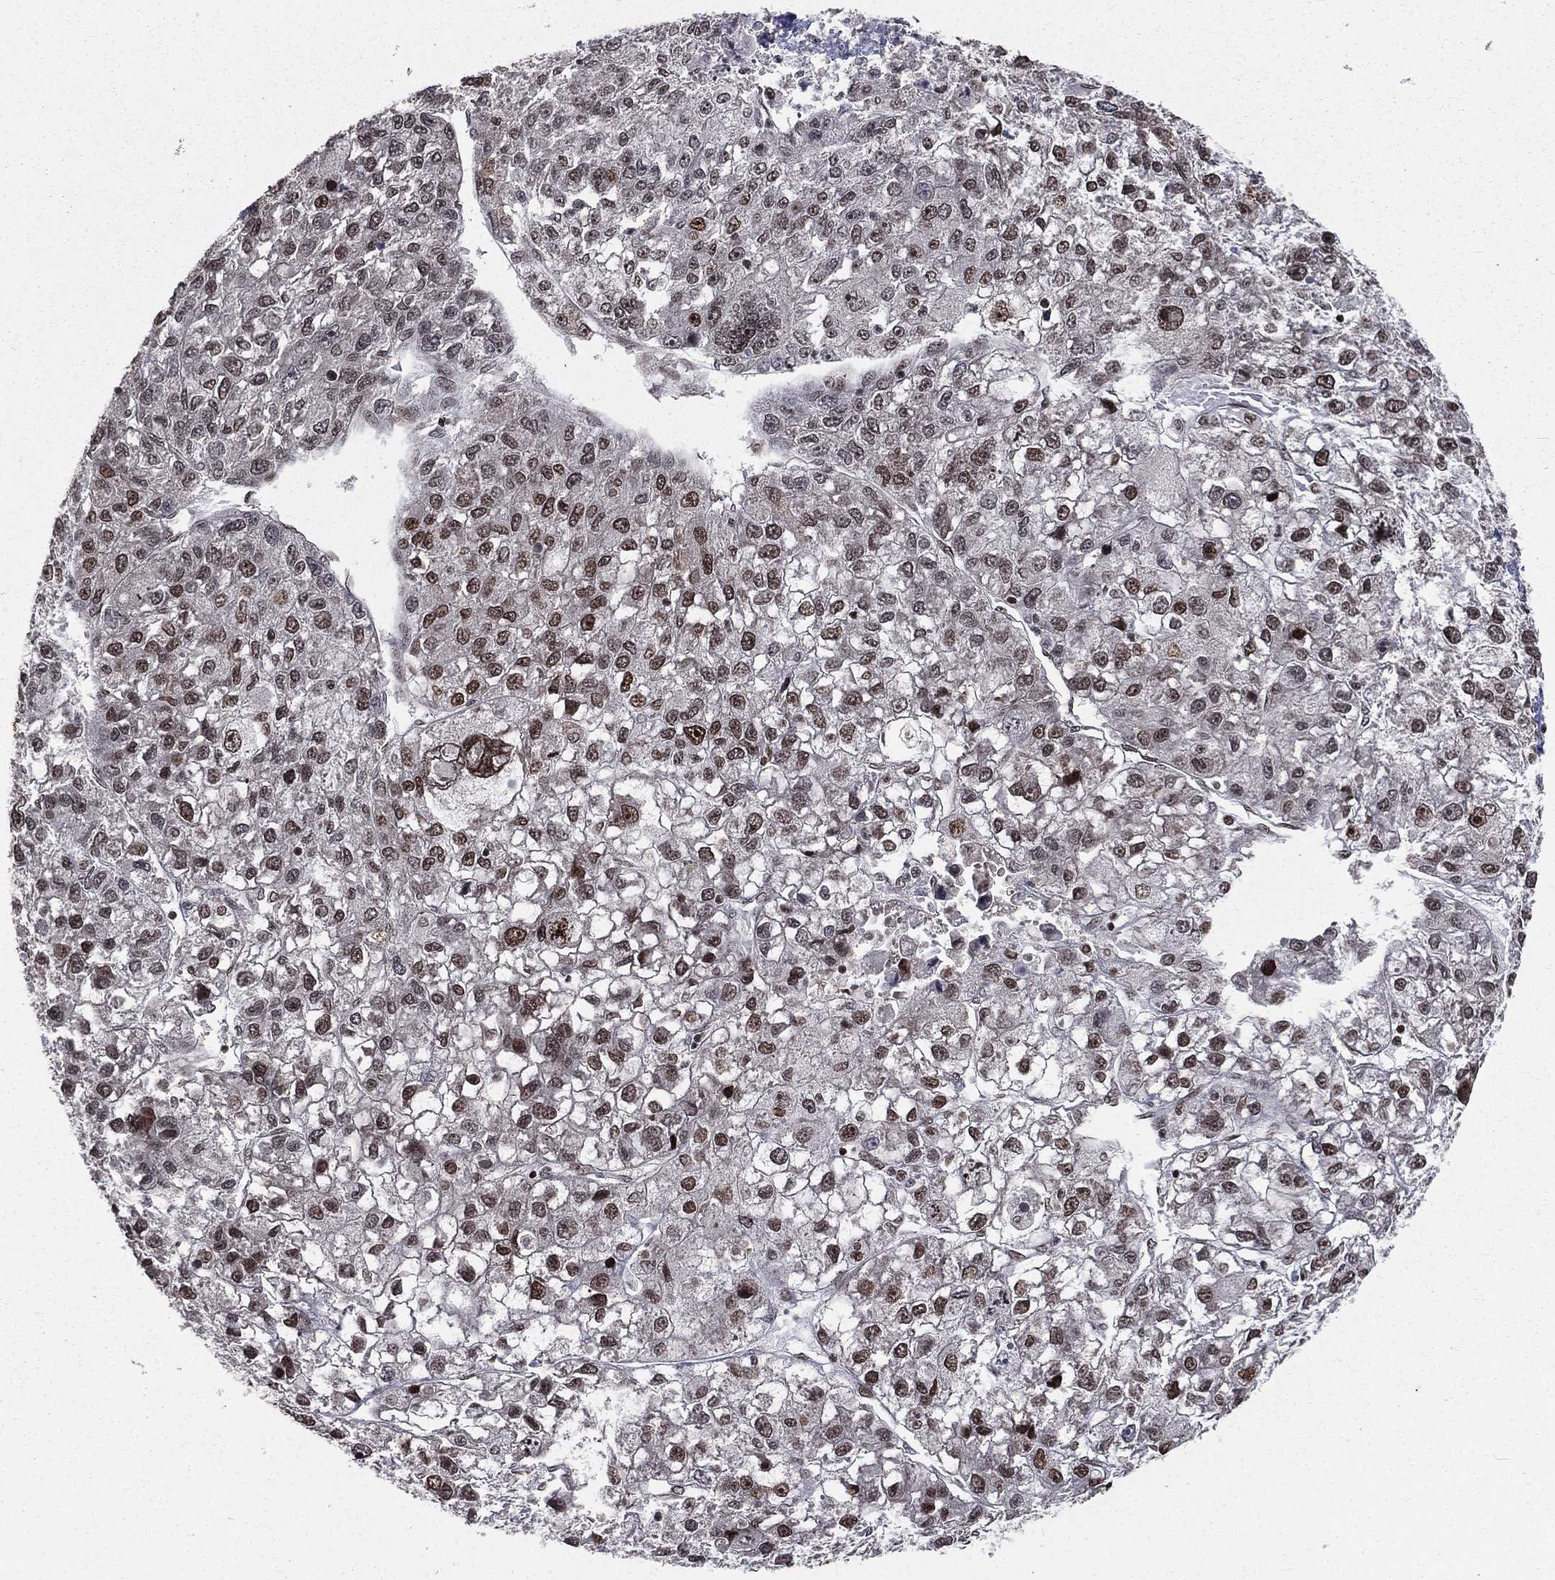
{"staining": {"intensity": "moderate", "quantity": "<25%", "location": "nuclear"}, "tissue": "liver cancer", "cell_type": "Tumor cells", "image_type": "cancer", "snomed": [{"axis": "morphology", "description": "Carcinoma, Hepatocellular, NOS"}, {"axis": "topography", "description": "Liver"}], "caption": "Protein expression analysis of human hepatocellular carcinoma (liver) reveals moderate nuclear expression in approximately <25% of tumor cells.", "gene": "POLB", "patient": {"sex": "male", "age": 56}}